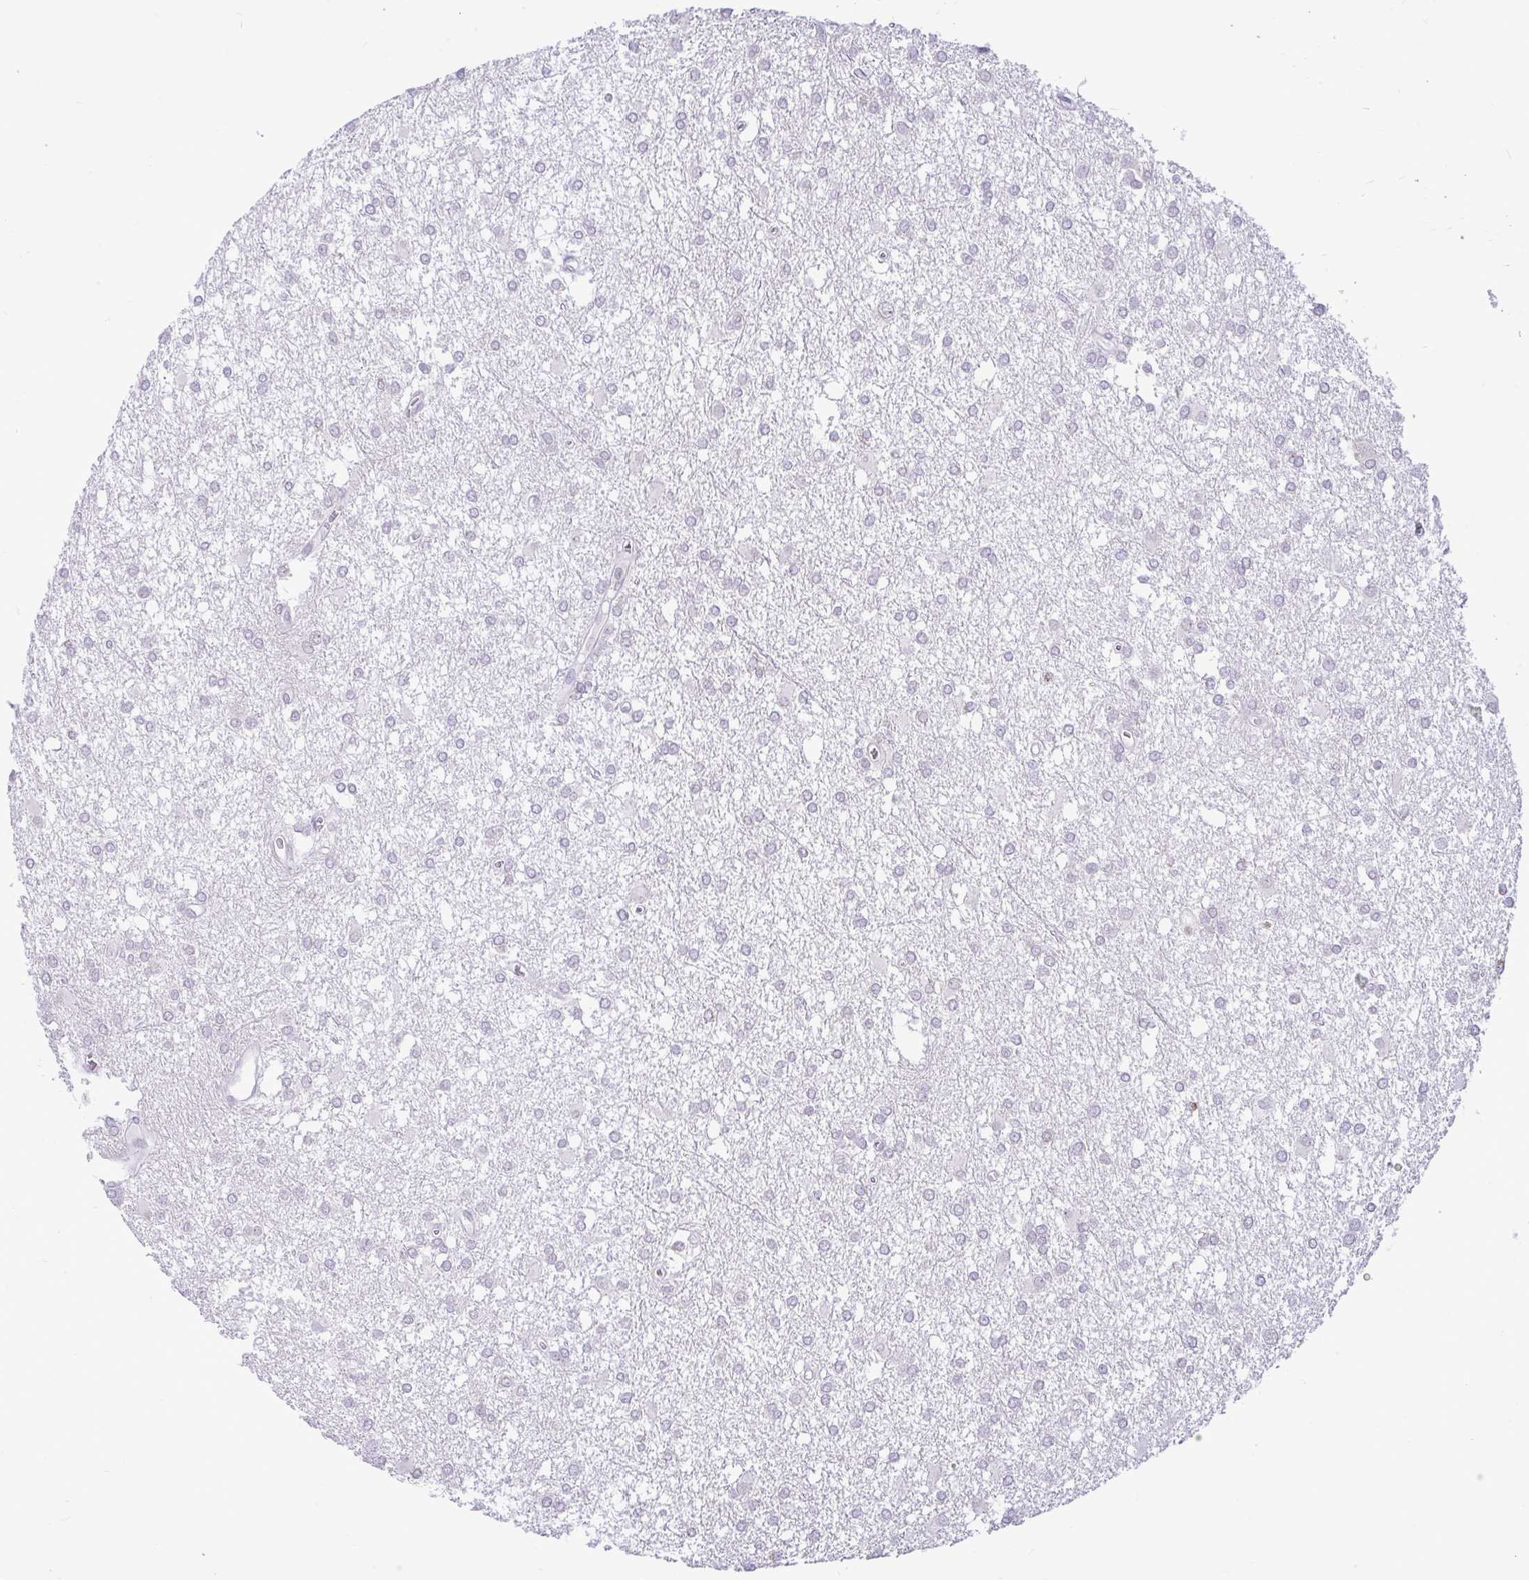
{"staining": {"intensity": "negative", "quantity": "none", "location": "none"}, "tissue": "glioma", "cell_type": "Tumor cells", "image_type": "cancer", "snomed": [{"axis": "morphology", "description": "Glioma, malignant, High grade"}, {"axis": "topography", "description": "Brain"}], "caption": "There is no significant staining in tumor cells of malignant glioma (high-grade).", "gene": "PYCR2", "patient": {"sex": "male", "age": 48}}